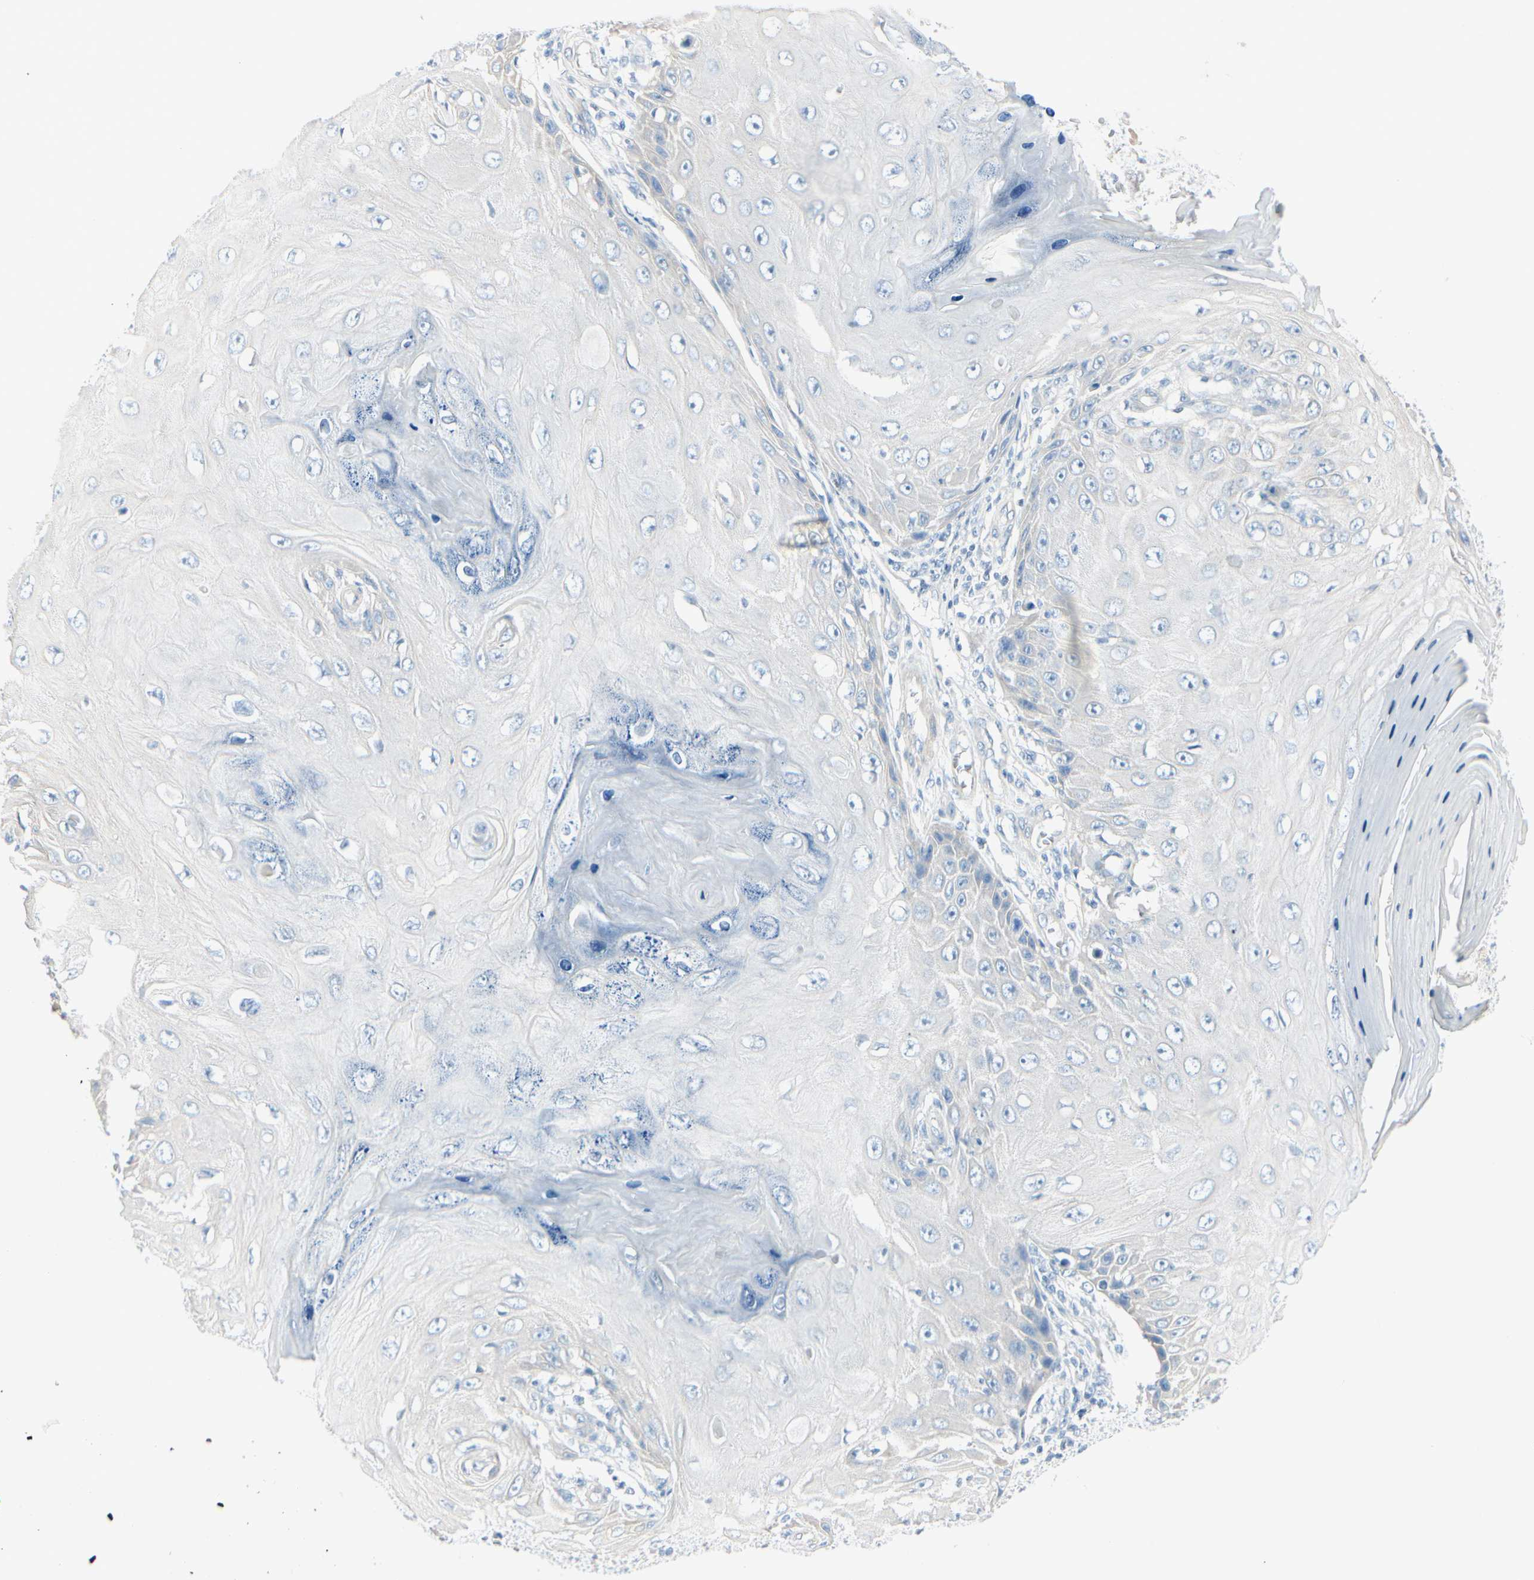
{"staining": {"intensity": "negative", "quantity": "none", "location": "none"}, "tissue": "skin cancer", "cell_type": "Tumor cells", "image_type": "cancer", "snomed": [{"axis": "morphology", "description": "Squamous cell carcinoma, NOS"}, {"axis": "topography", "description": "Skin"}], "caption": "Image shows no significant protein staining in tumor cells of skin cancer.", "gene": "CDHR5", "patient": {"sex": "female", "age": 73}}